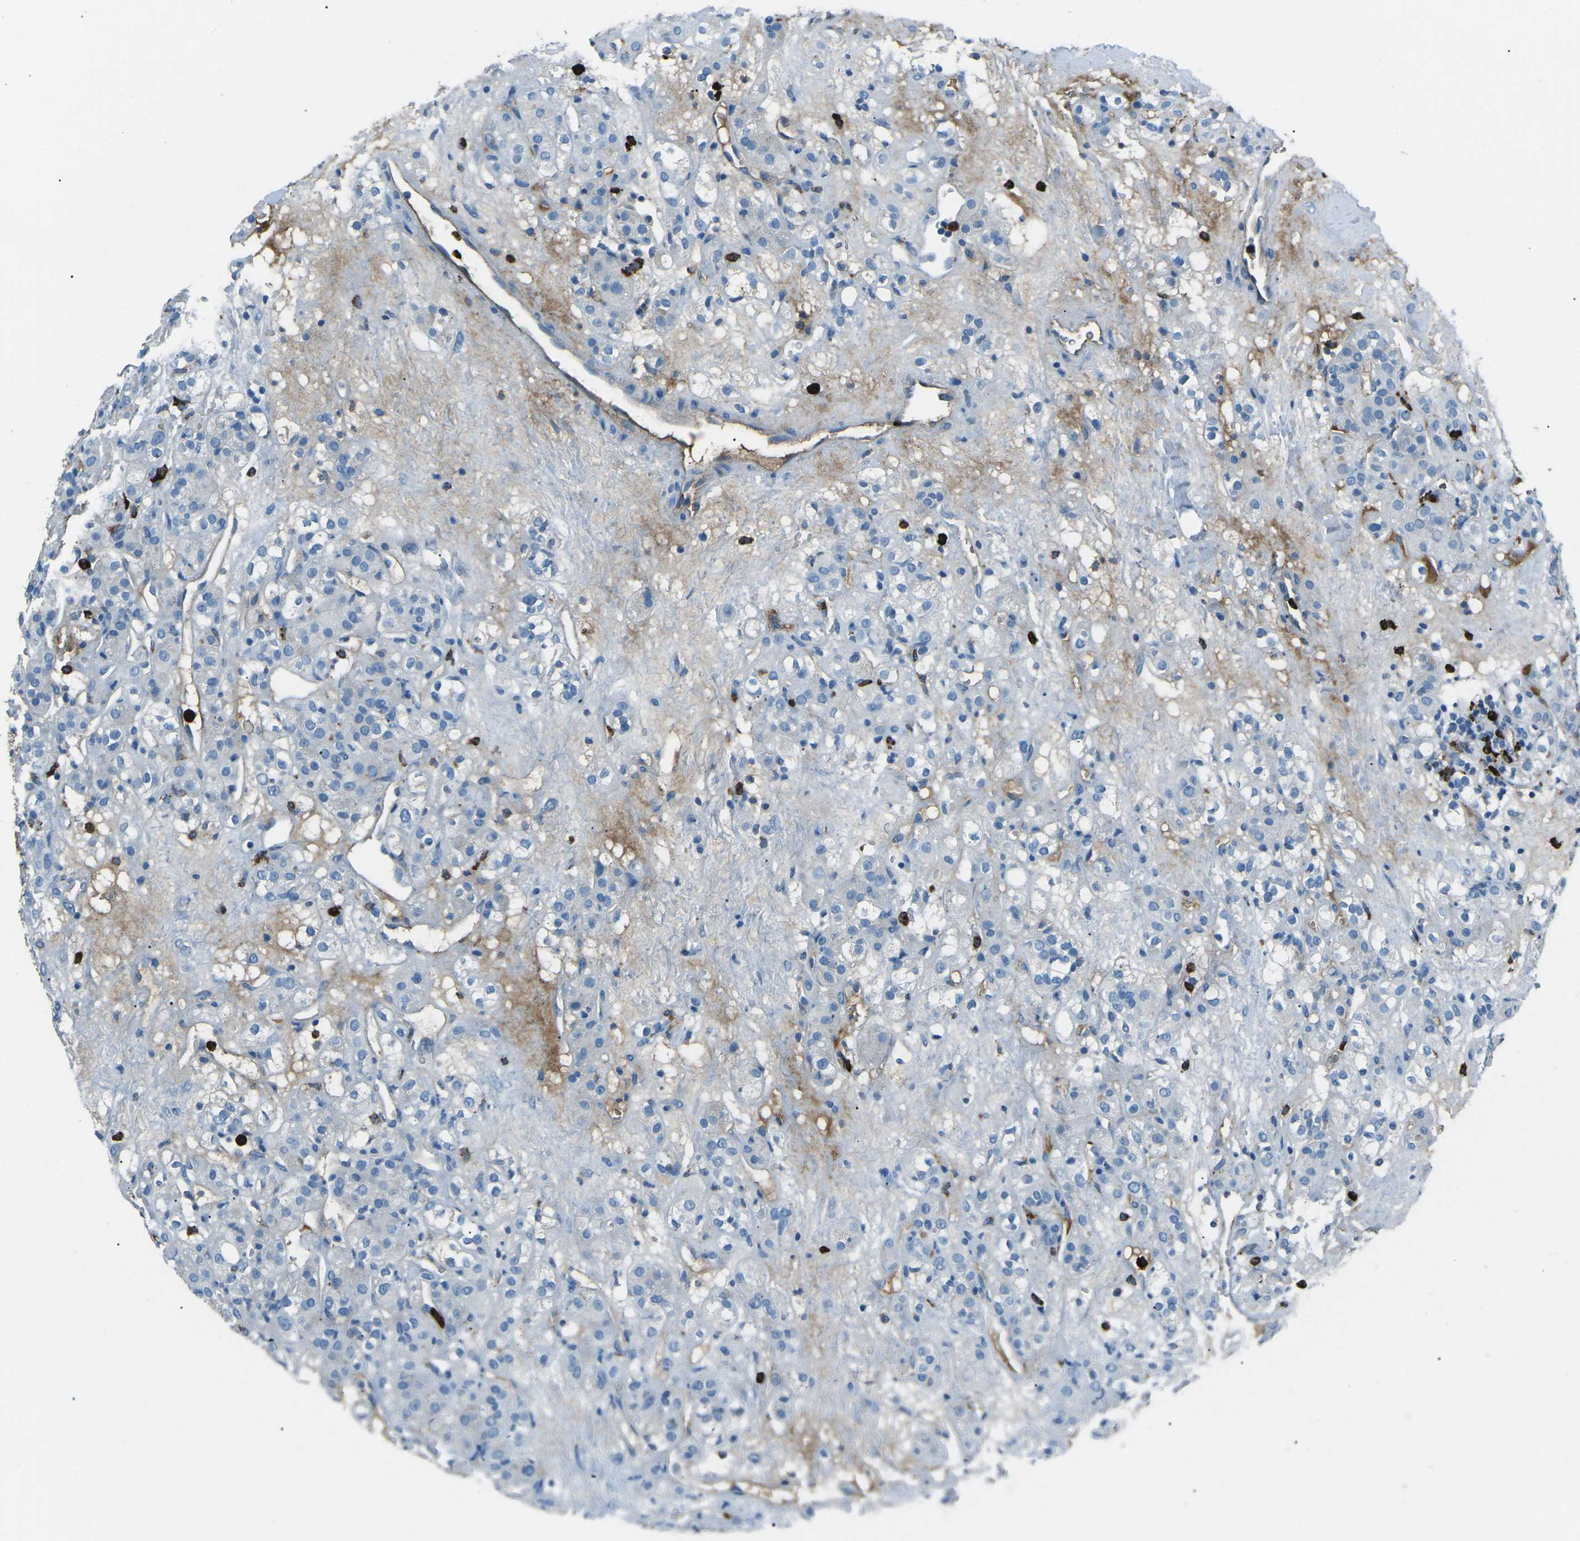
{"staining": {"intensity": "weak", "quantity": "<25%", "location": "cytoplasmic/membranous"}, "tissue": "renal cancer", "cell_type": "Tumor cells", "image_type": "cancer", "snomed": [{"axis": "morphology", "description": "Normal tissue, NOS"}, {"axis": "morphology", "description": "Adenocarcinoma, NOS"}, {"axis": "topography", "description": "Kidney"}], "caption": "Immunohistochemistry (IHC) of human renal cancer (adenocarcinoma) exhibits no staining in tumor cells. (DAB immunohistochemistry visualized using brightfield microscopy, high magnification).", "gene": "FCN1", "patient": {"sex": "male", "age": 61}}